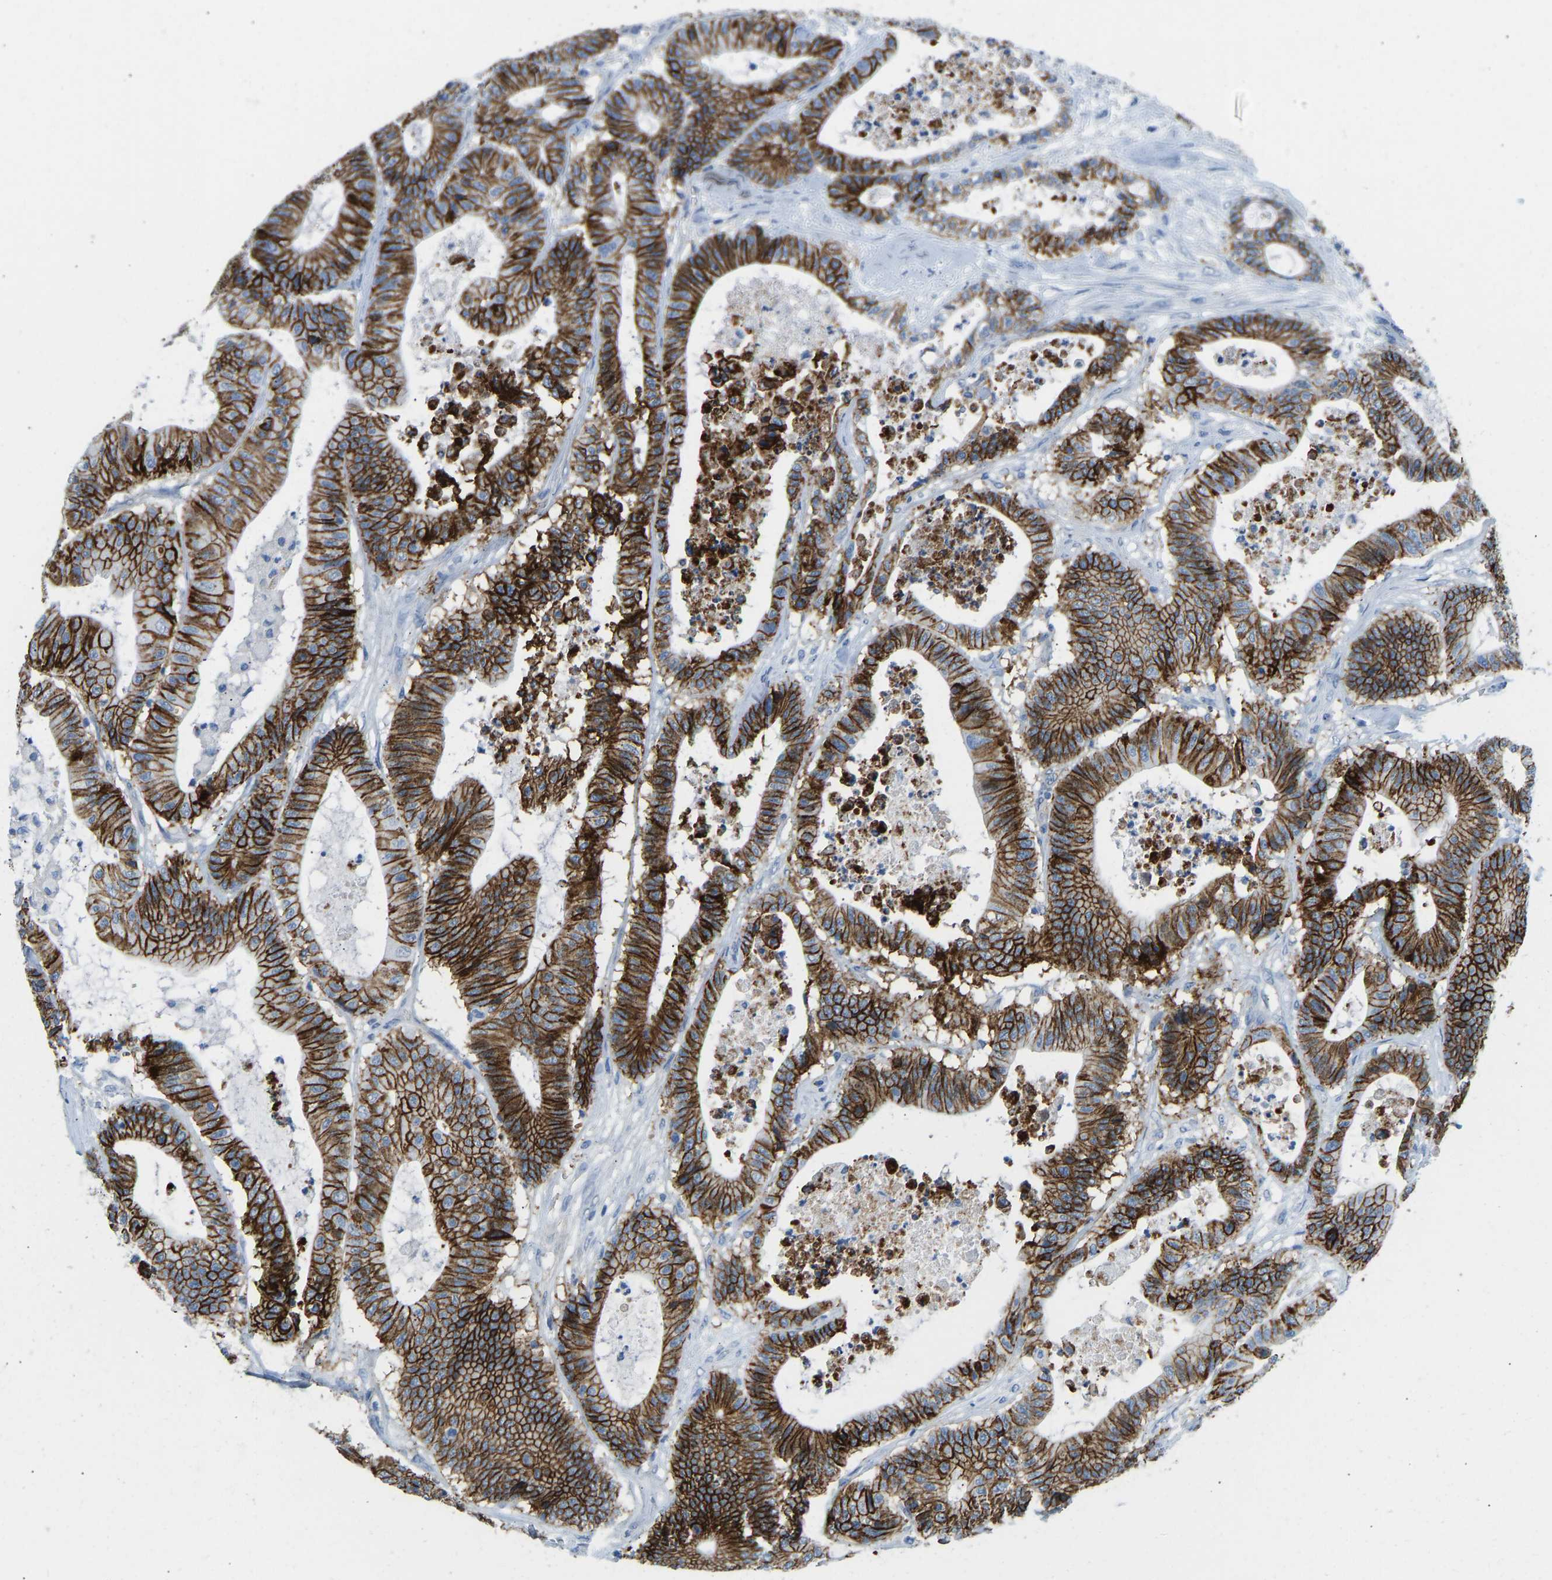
{"staining": {"intensity": "strong", "quantity": ">75%", "location": "cytoplasmic/membranous"}, "tissue": "colorectal cancer", "cell_type": "Tumor cells", "image_type": "cancer", "snomed": [{"axis": "morphology", "description": "Adenocarcinoma, NOS"}, {"axis": "topography", "description": "Colon"}], "caption": "Immunohistochemistry of human colorectal cancer (adenocarcinoma) displays high levels of strong cytoplasmic/membranous expression in approximately >75% of tumor cells. Nuclei are stained in blue.", "gene": "ATP1A1", "patient": {"sex": "female", "age": 84}}